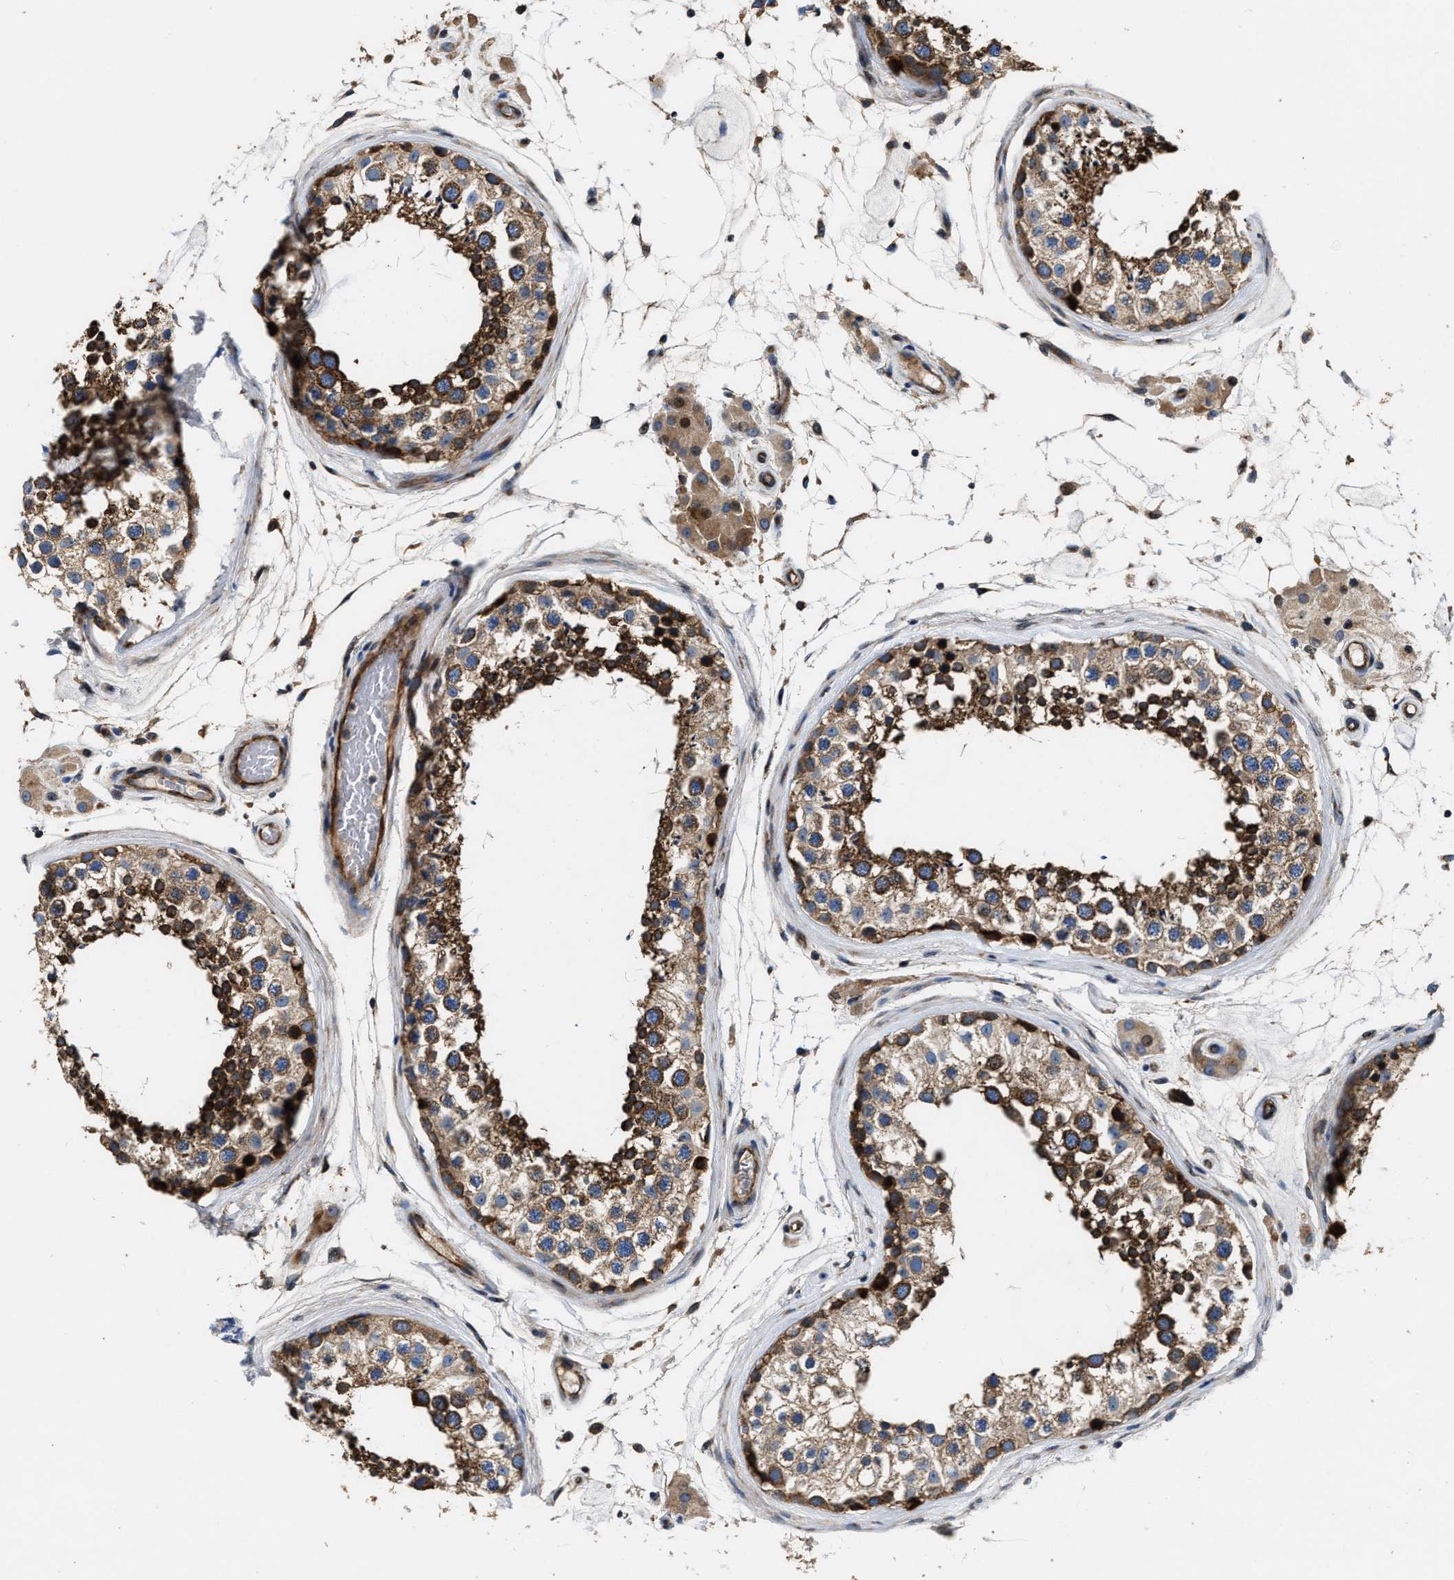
{"staining": {"intensity": "moderate", "quantity": ">75%", "location": "cytoplasmic/membranous"}, "tissue": "testis", "cell_type": "Cells in seminiferous ducts", "image_type": "normal", "snomed": [{"axis": "morphology", "description": "Normal tissue, NOS"}, {"axis": "topography", "description": "Testis"}], "caption": "A high-resolution image shows immunohistochemistry staining of benign testis, which displays moderate cytoplasmic/membranous staining in approximately >75% of cells in seminiferous ducts.", "gene": "PTAR1", "patient": {"sex": "male", "age": 46}}